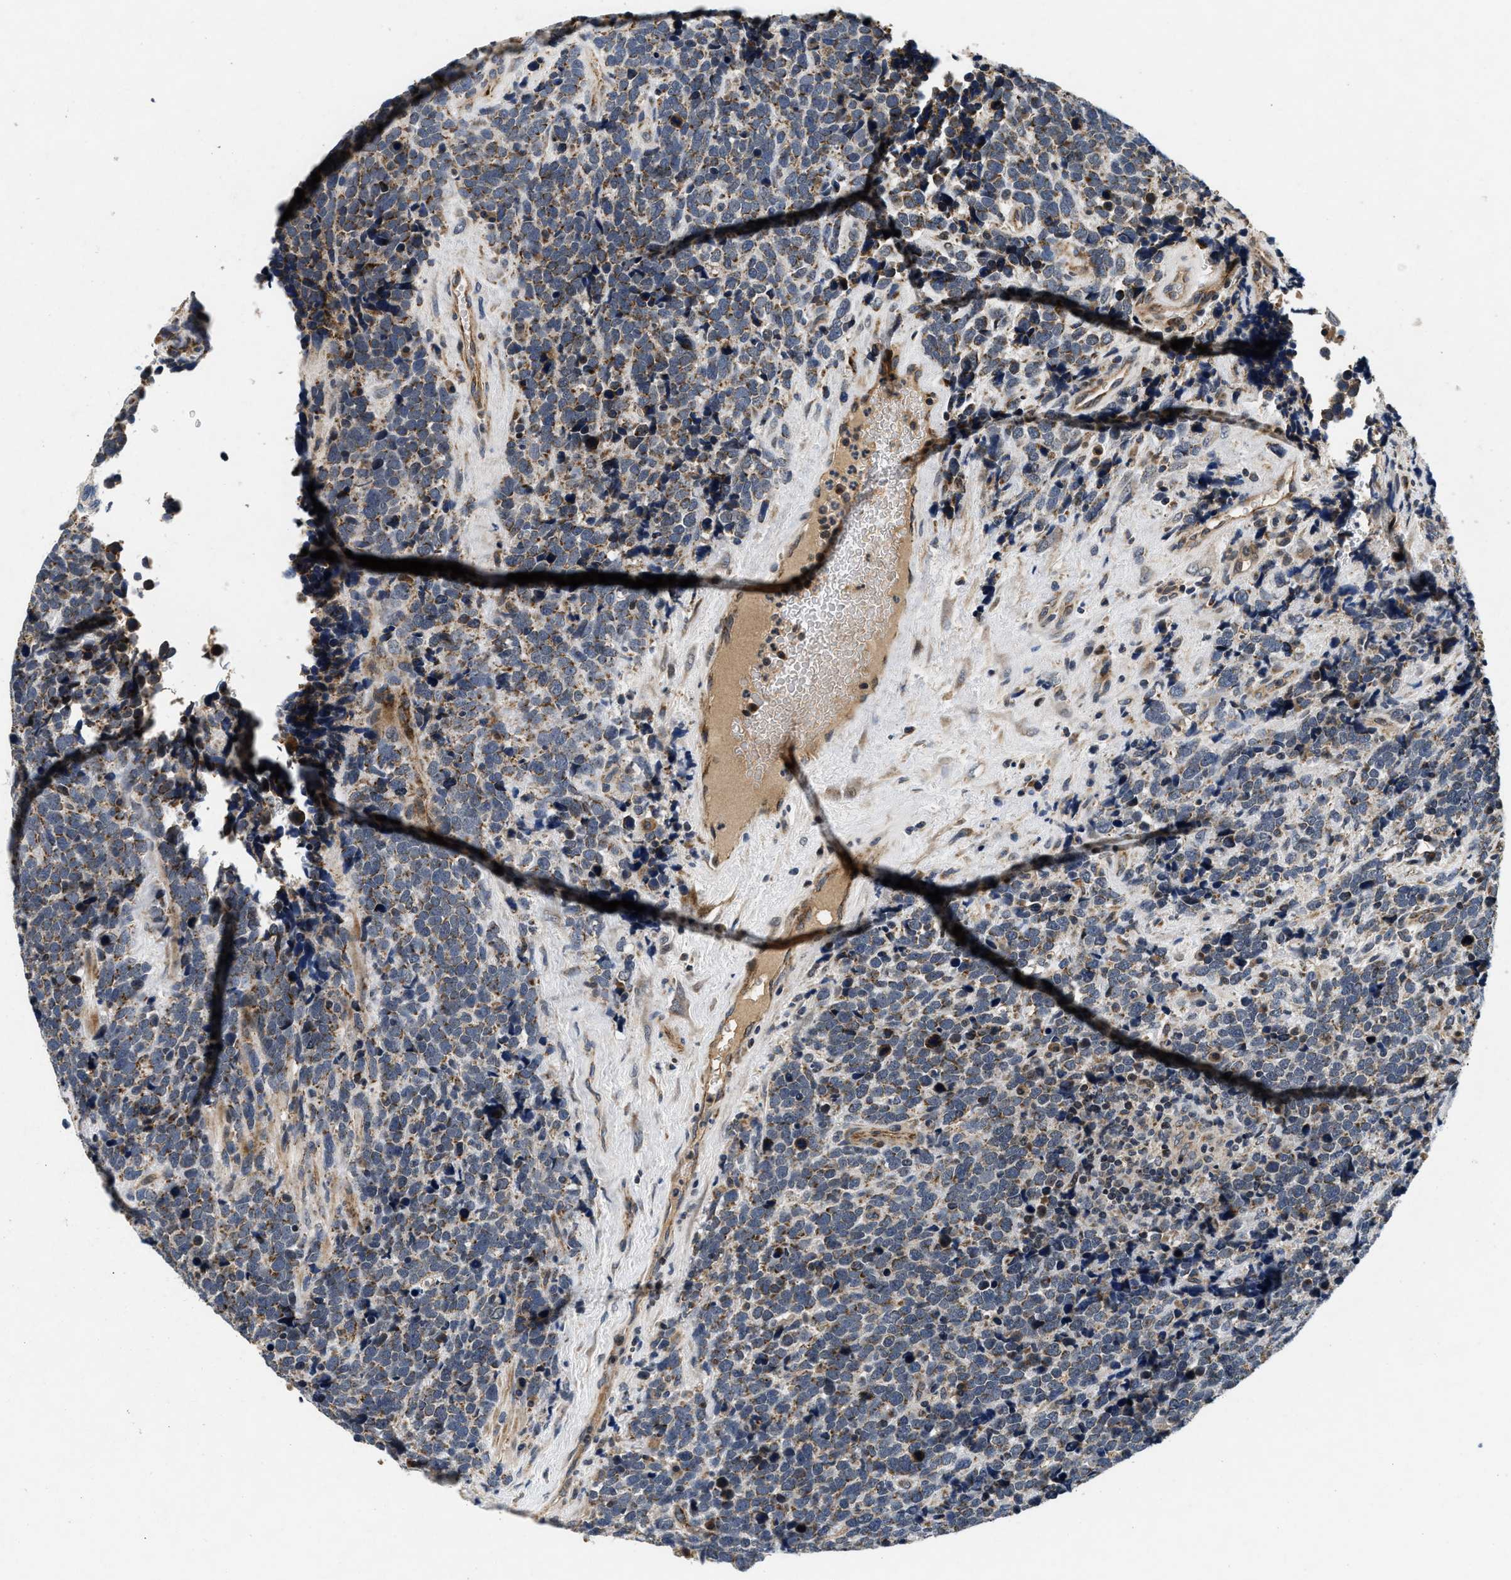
{"staining": {"intensity": "moderate", "quantity": ">75%", "location": "cytoplasmic/membranous"}, "tissue": "urothelial cancer", "cell_type": "Tumor cells", "image_type": "cancer", "snomed": [{"axis": "morphology", "description": "Urothelial carcinoma, High grade"}, {"axis": "topography", "description": "Urinary bladder"}], "caption": "IHC of human high-grade urothelial carcinoma reveals medium levels of moderate cytoplasmic/membranous positivity in about >75% of tumor cells. (DAB = brown stain, brightfield microscopy at high magnification).", "gene": "PDP1", "patient": {"sex": "female", "age": 82}}